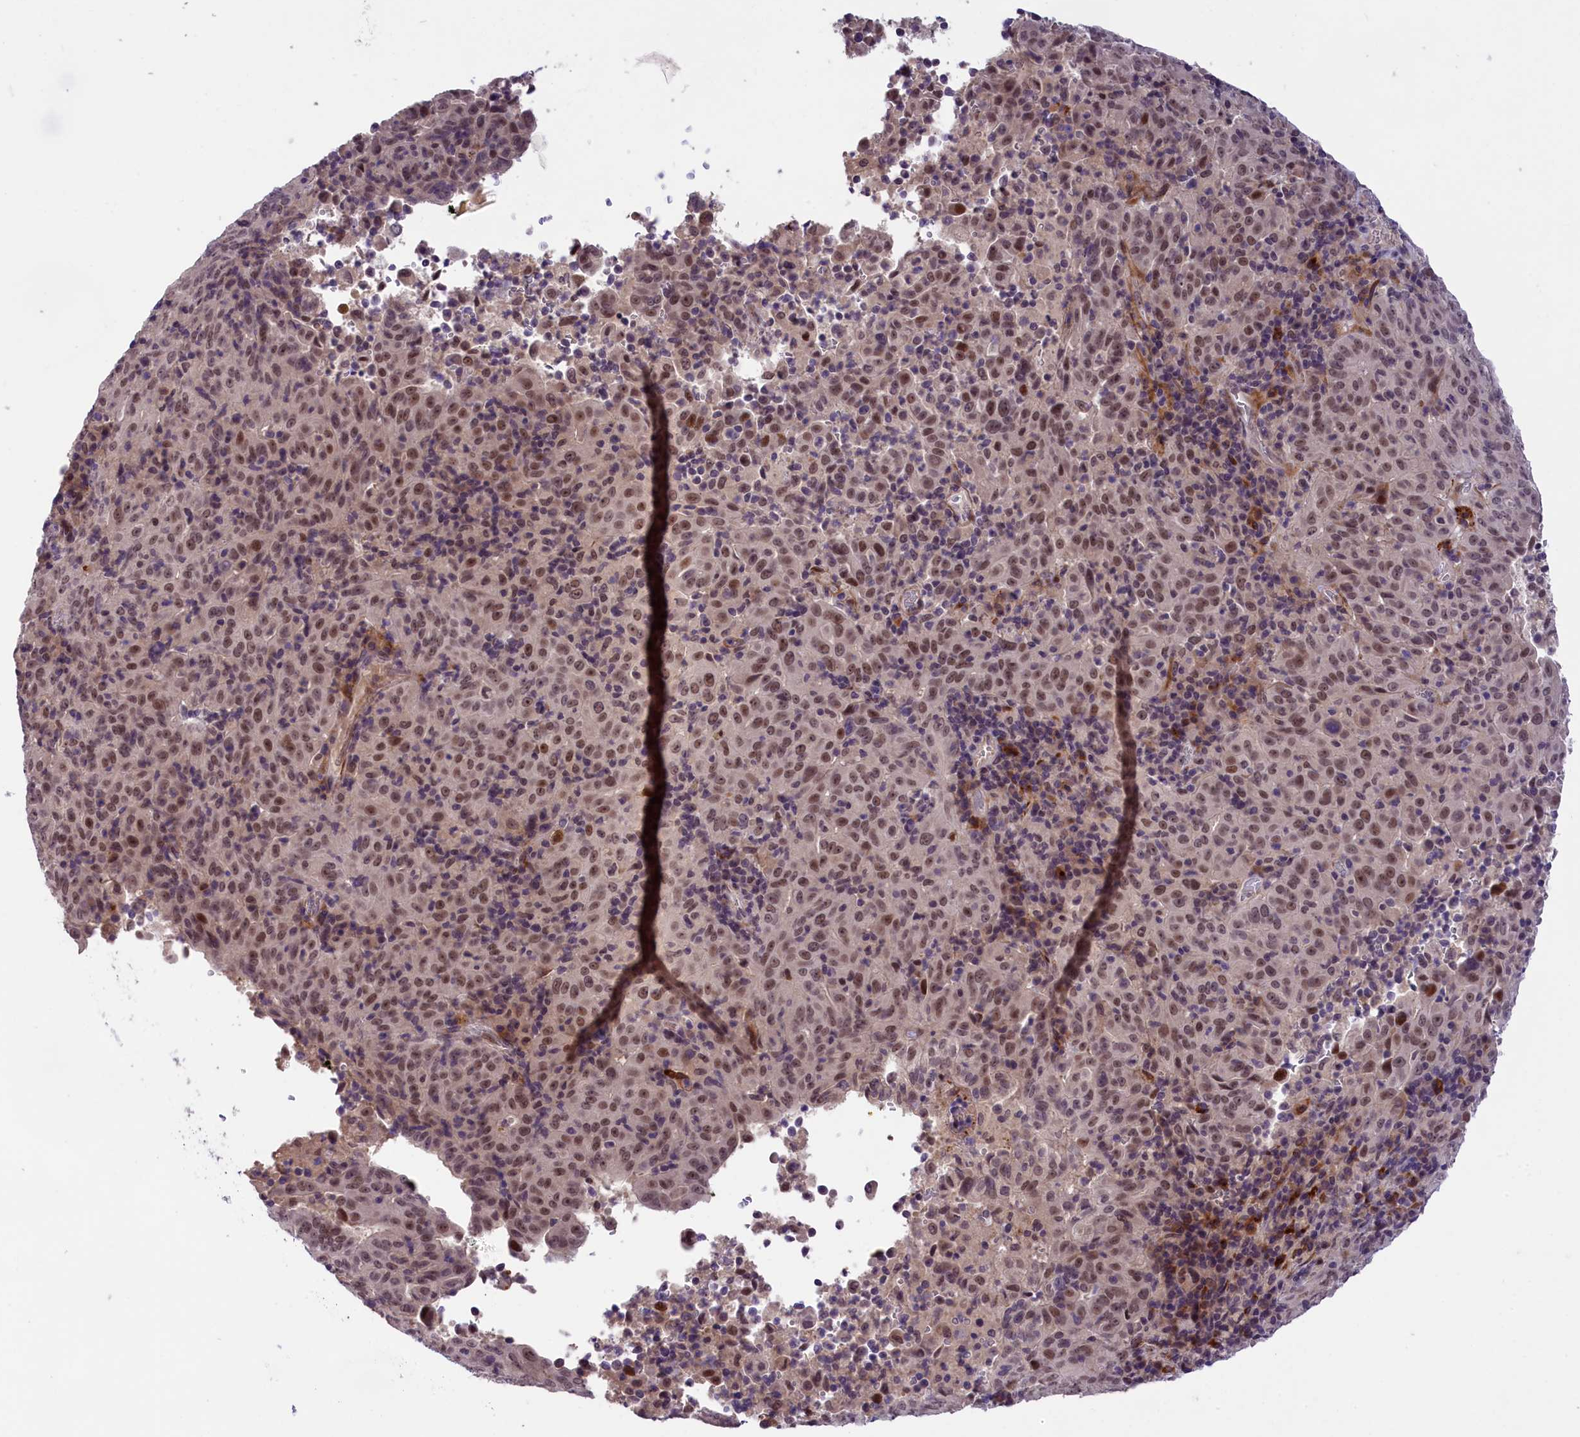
{"staining": {"intensity": "moderate", "quantity": ">75%", "location": "nuclear"}, "tissue": "pancreatic cancer", "cell_type": "Tumor cells", "image_type": "cancer", "snomed": [{"axis": "morphology", "description": "Adenocarcinoma, NOS"}, {"axis": "topography", "description": "Pancreas"}], "caption": "Protein staining of pancreatic adenocarcinoma tissue shows moderate nuclear staining in approximately >75% of tumor cells. The staining was performed using DAB to visualize the protein expression in brown, while the nuclei were stained in blue with hematoxylin (Magnification: 20x).", "gene": "FBXO45", "patient": {"sex": "male", "age": 63}}